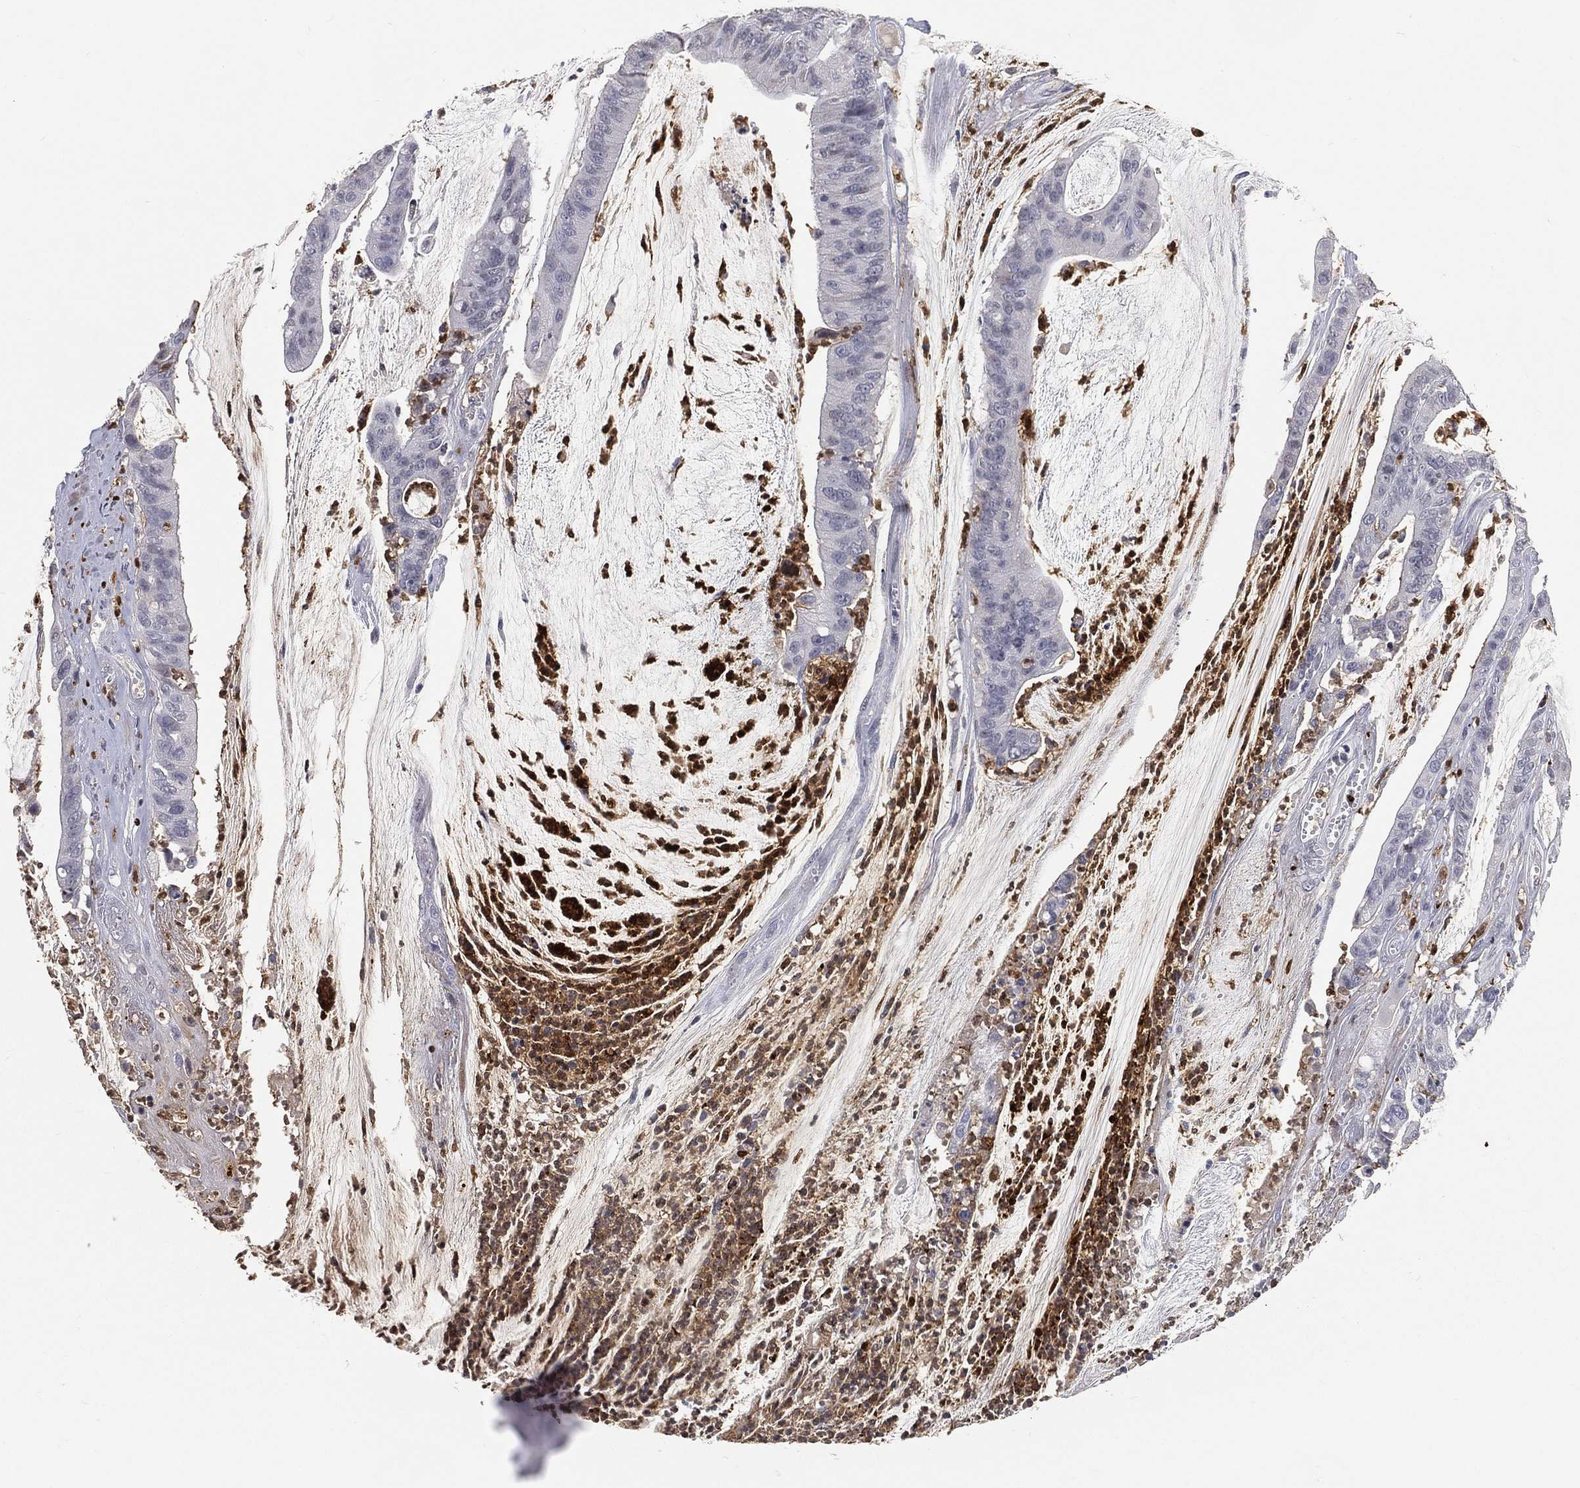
{"staining": {"intensity": "negative", "quantity": "none", "location": "none"}, "tissue": "colorectal cancer", "cell_type": "Tumor cells", "image_type": "cancer", "snomed": [{"axis": "morphology", "description": "Adenocarcinoma, NOS"}, {"axis": "topography", "description": "Colon"}], "caption": "Immunohistochemical staining of colorectal adenocarcinoma shows no significant positivity in tumor cells. (Brightfield microscopy of DAB immunohistochemistry (IHC) at high magnification).", "gene": "ARG1", "patient": {"sex": "female", "age": 69}}